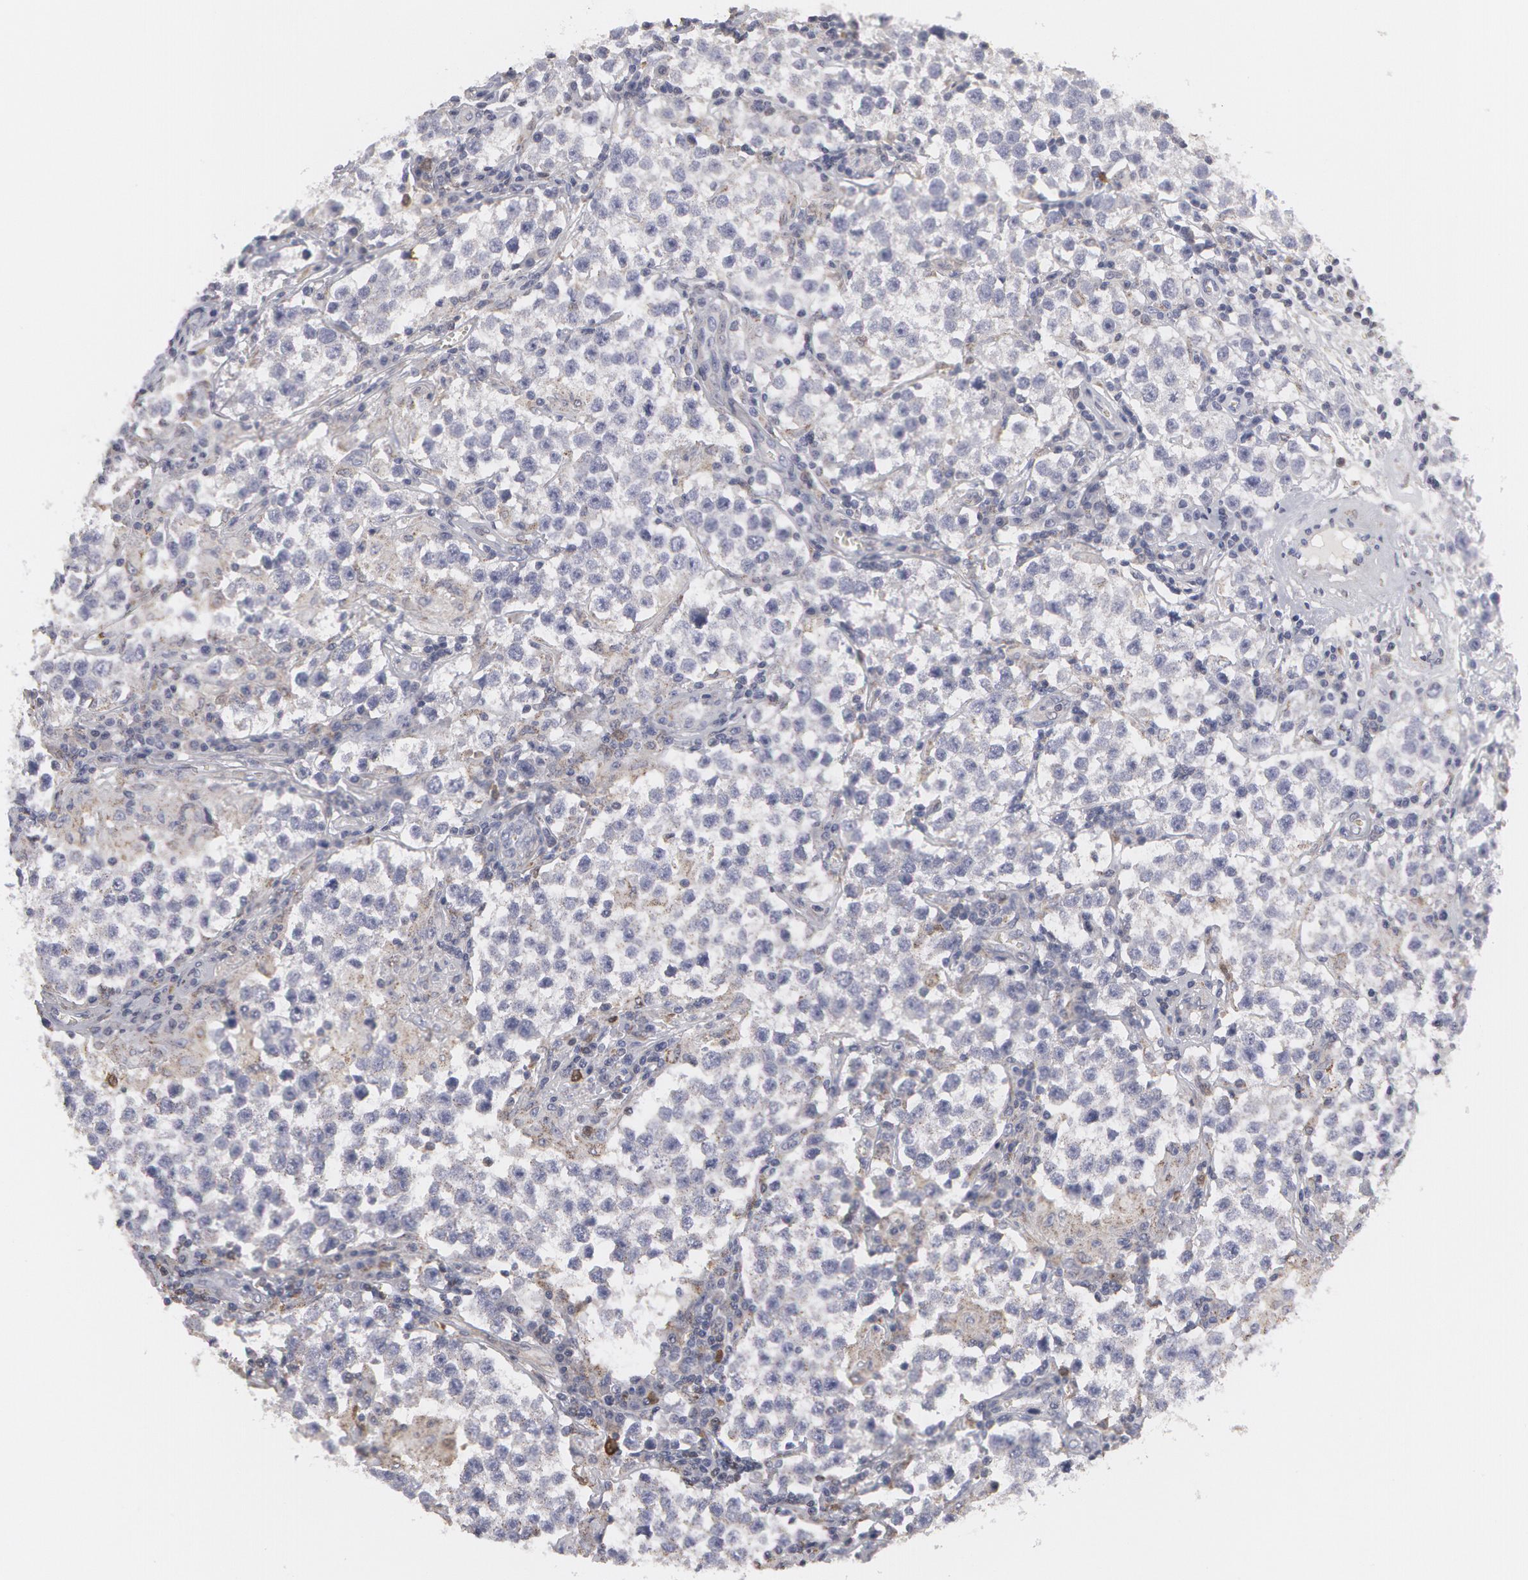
{"staining": {"intensity": "weak", "quantity": "<25%", "location": "cytoplasmic/membranous"}, "tissue": "testis cancer", "cell_type": "Tumor cells", "image_type": "cancer", "snomed": [{"axis": "morphology", "description": "Seminoma, NOS"}, {"axis": "topography", "description": "Testis"}], "caption": "Immunohistochemistry (IHC) image of neoplastic tissue: testis cancer (seminoma) stained with DAB exhibits no significant protein expression in tumor cells. The staining is performed using DAB brown chromogen with nuclei counter-stained in using hematoxylin.", "gene": "CAT", "patient": {"sex": "male", "age": 36}}